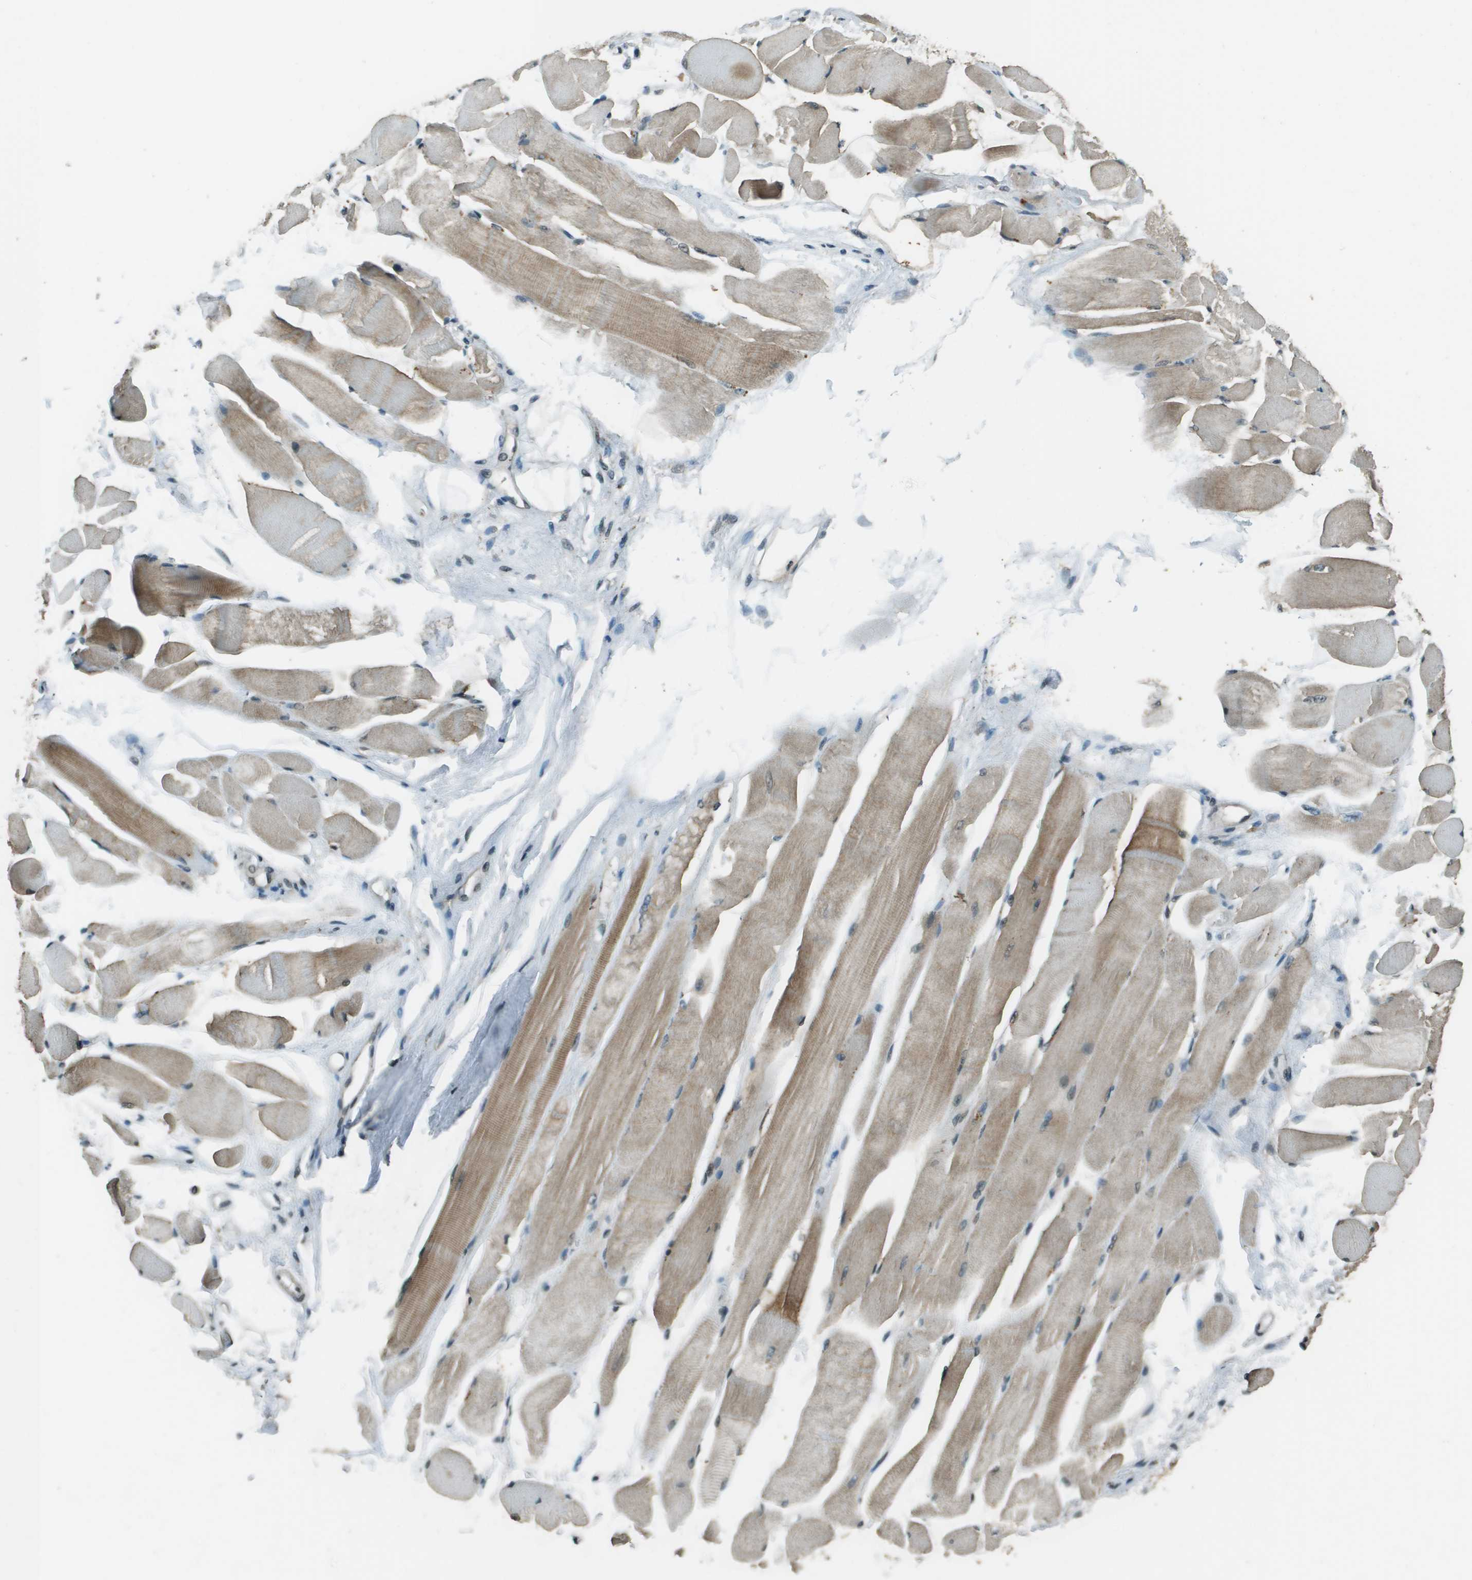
{"staining": {"intensity": "moderate", "quantity": "25%-75%", "location": "cytoplasmic/membranous"}, "tissue": "skeletal muscle", "cell_type": "Myocytes", "image_type": "normal", "snomed": [{"axis": "morphology", "description": "Normal tissue, NOS"}, {"axis": "topography", "description": "Skeletal muscle"}, {"axis": "topography", "description": "Peripheral nerve tissue"}], "caption": "This is an image of immunohistochemistry (IHC) staining of unremarkable skeletal muscle, which shows moderate positivity in the cytoplasmic/membranous of myocytes.", "gene": "SDC3", "patient": {"sex": "female", "age": 84}}